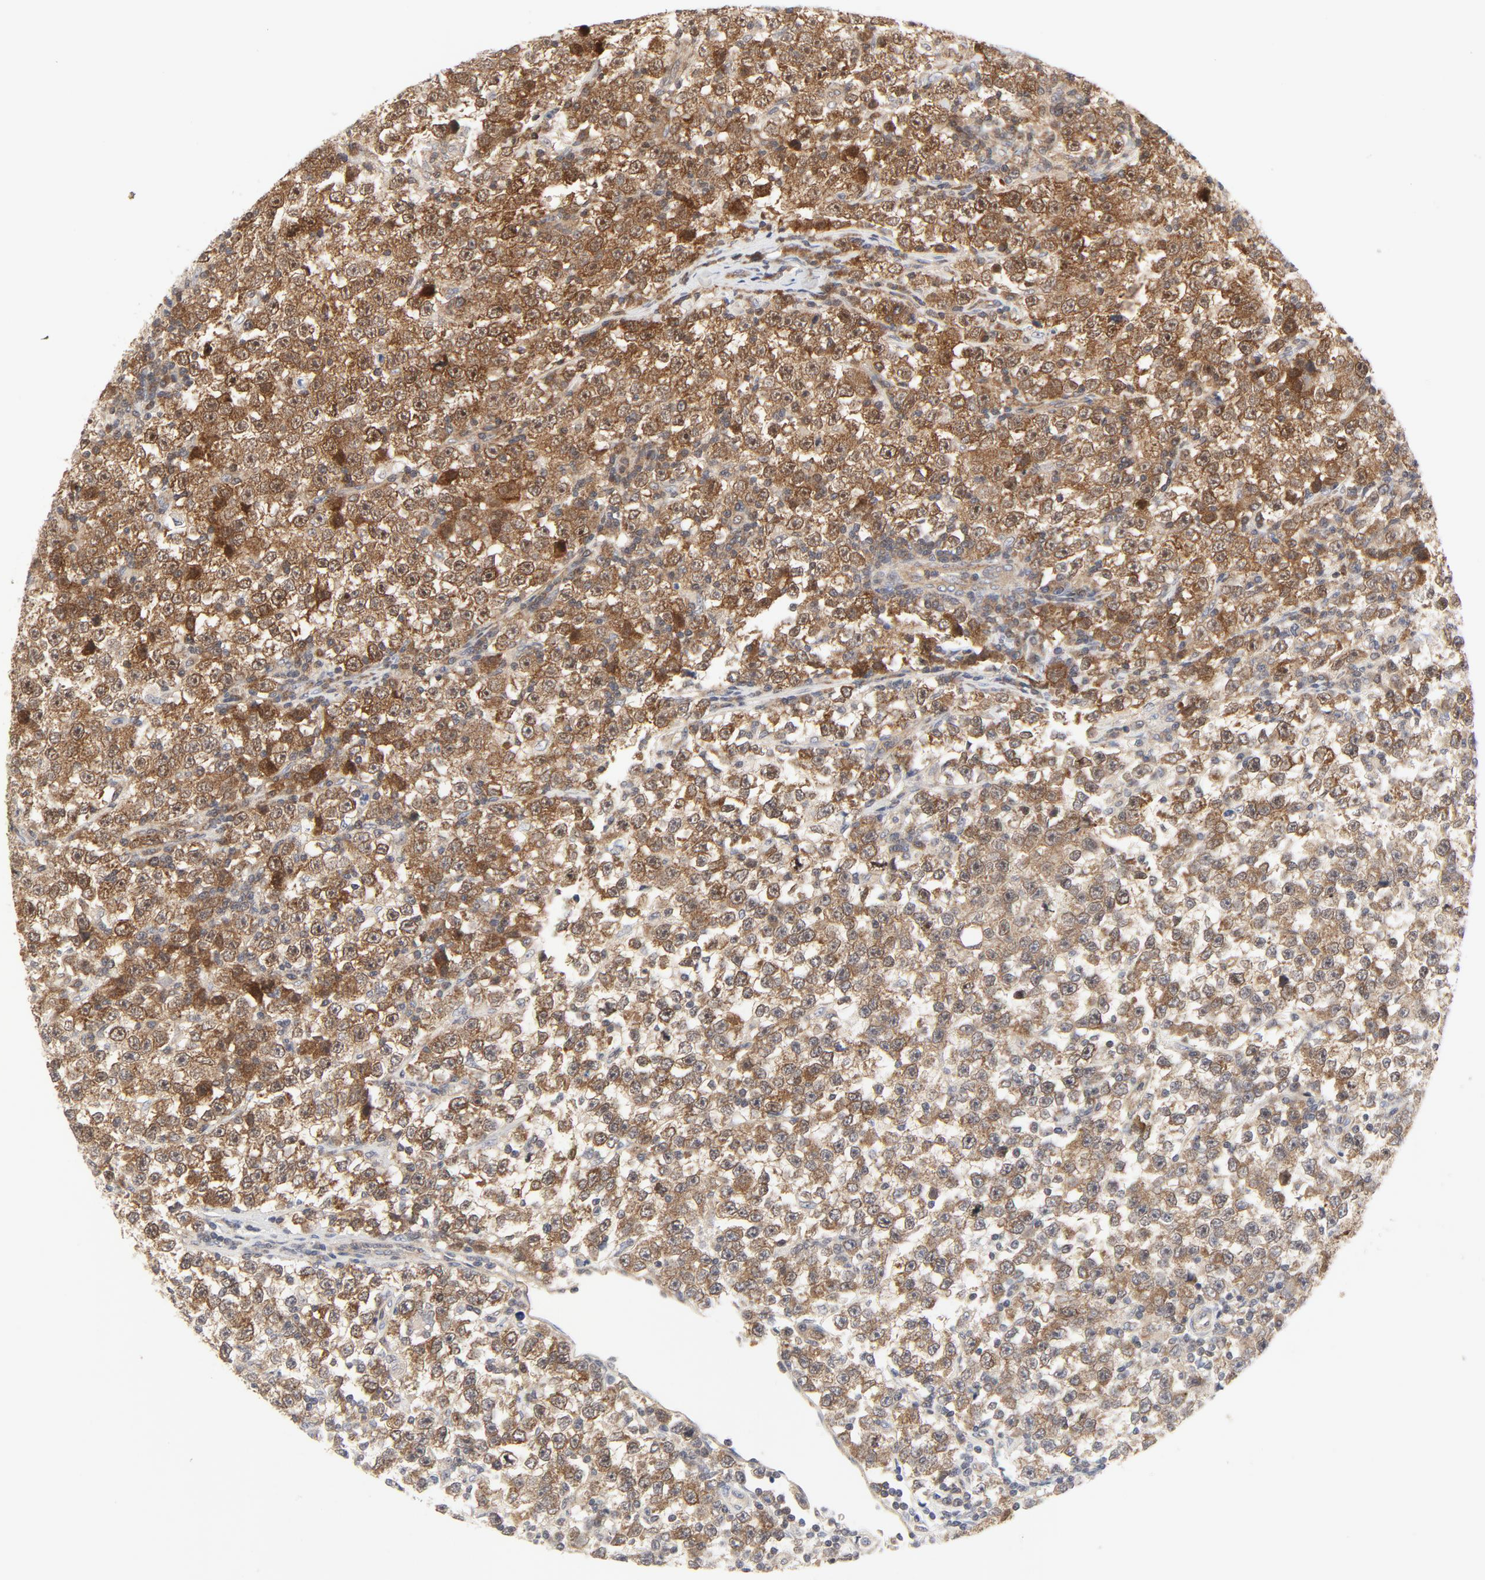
{"staining": {"intensity": "moderate", "quantity": ">75%", "location": "cytoplasmic/membranous,nuclear"}, "tissue": "testis cancer", "cell_type": "Tumor cells", "image_type": "cancer", "snomed": [{"axis": "morphology", "description": "Seminoma, NOS"}, {"axis": "topography", "description": "Testis"}], "caption": "Protein analysis of testis cancer (seminoma) tissue demonstrates moderate cytoplasmic/membranous and nuclear positivity in about >75% of tumor cells.", "gene": "MAP2K7", "patient": {"sex": "male", "age": 43}}